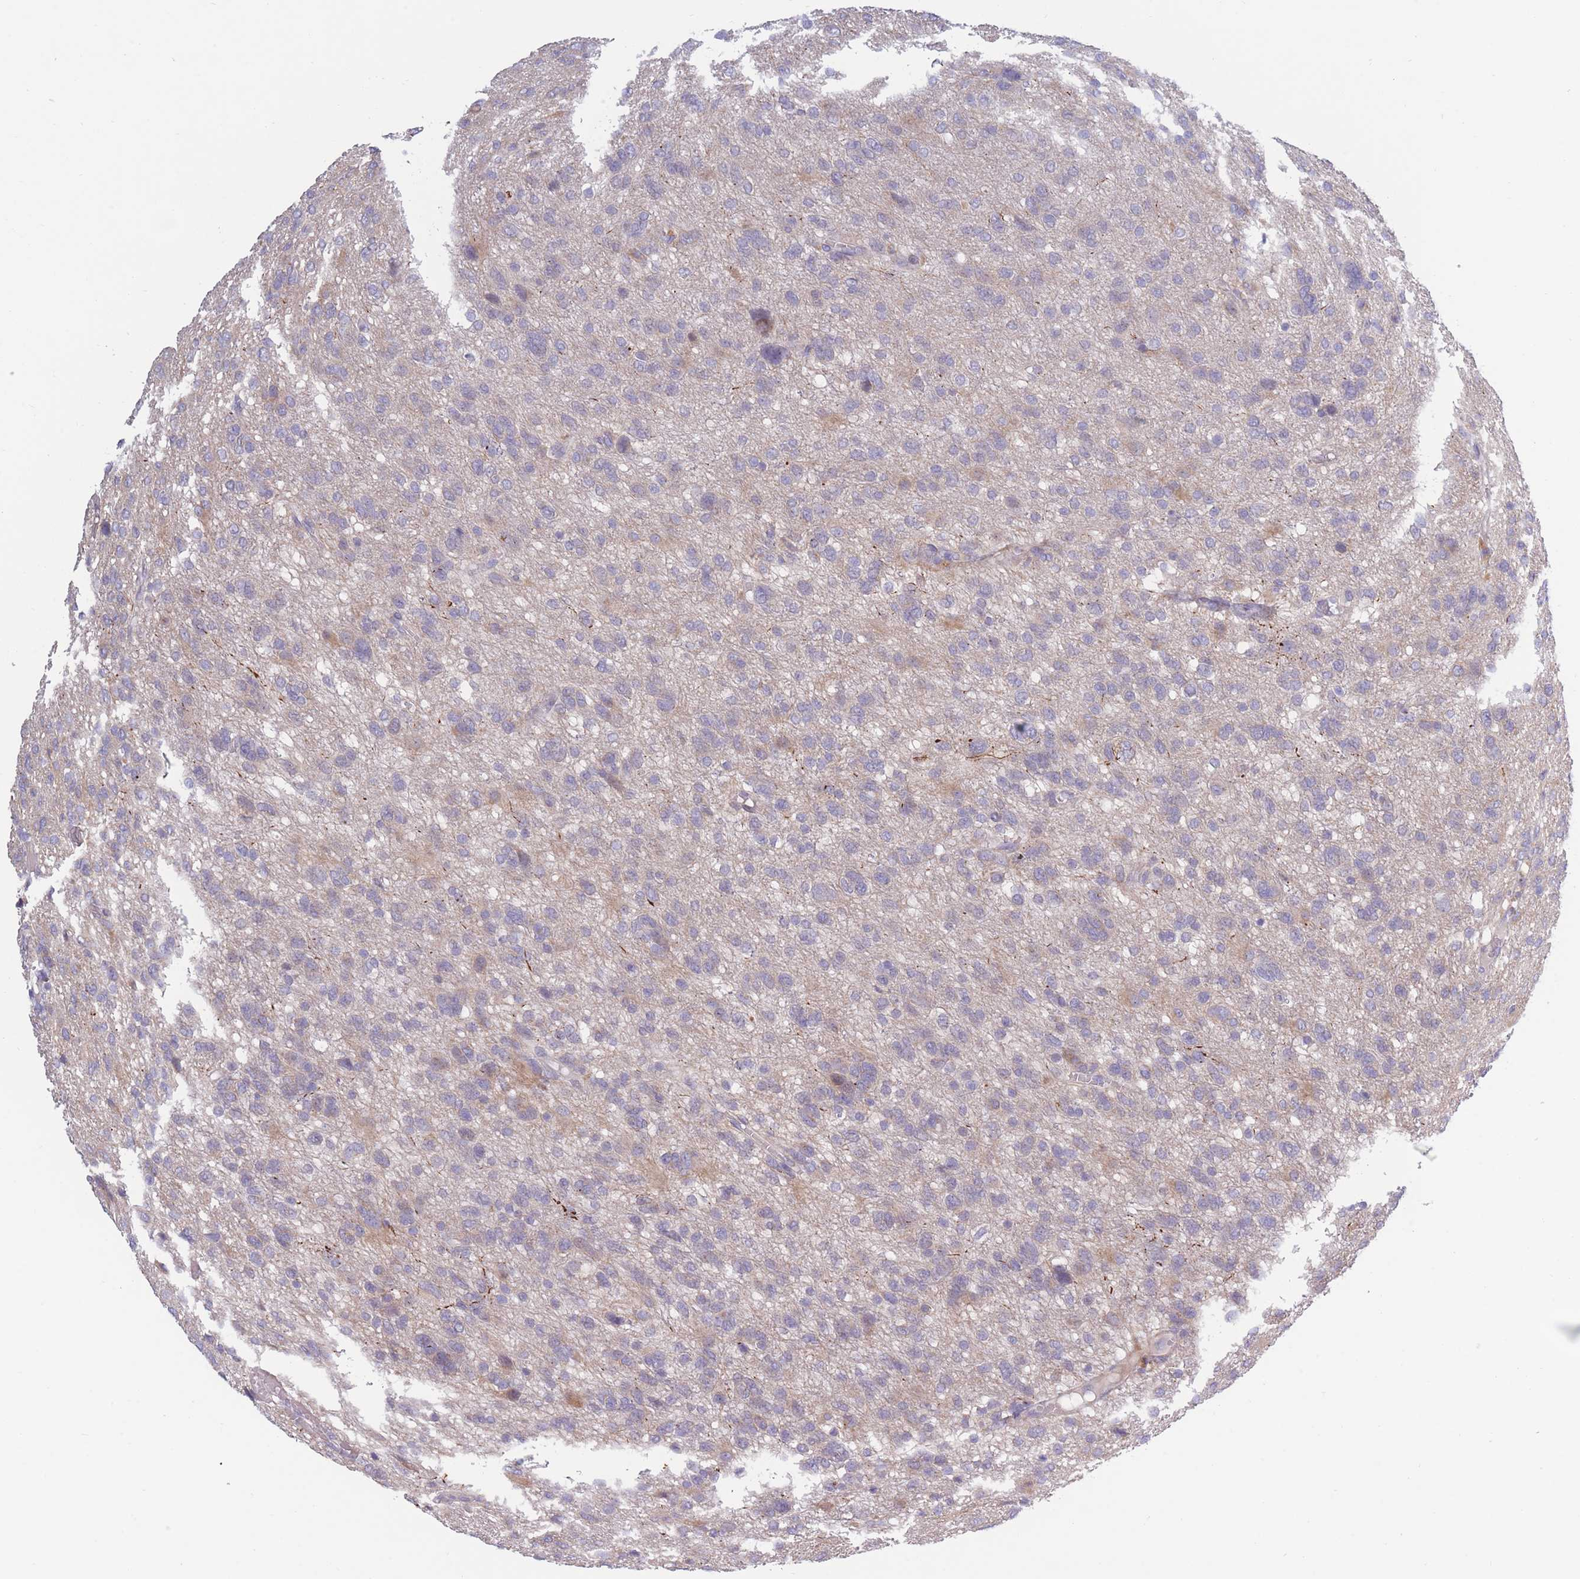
{"staining": {"intensity": "weak", "quantity": "<25%", "location": "cytoplasmic/membranous"}, "tissue": "glioma", "cell_type": "Tumor cells", "image_type": "cancer", "snomed": [{"axis": "morphology", "description": "Glioma, malignant, High grade"}, {"axis": "topography", "description": "Brain"}], "caption": "This is an immunohistochemistry (IHC) image of human glioma. There is no positivity in tumor cells.", "gene": "CCNQ", "patient": {"sex": "female", "age": 59}}